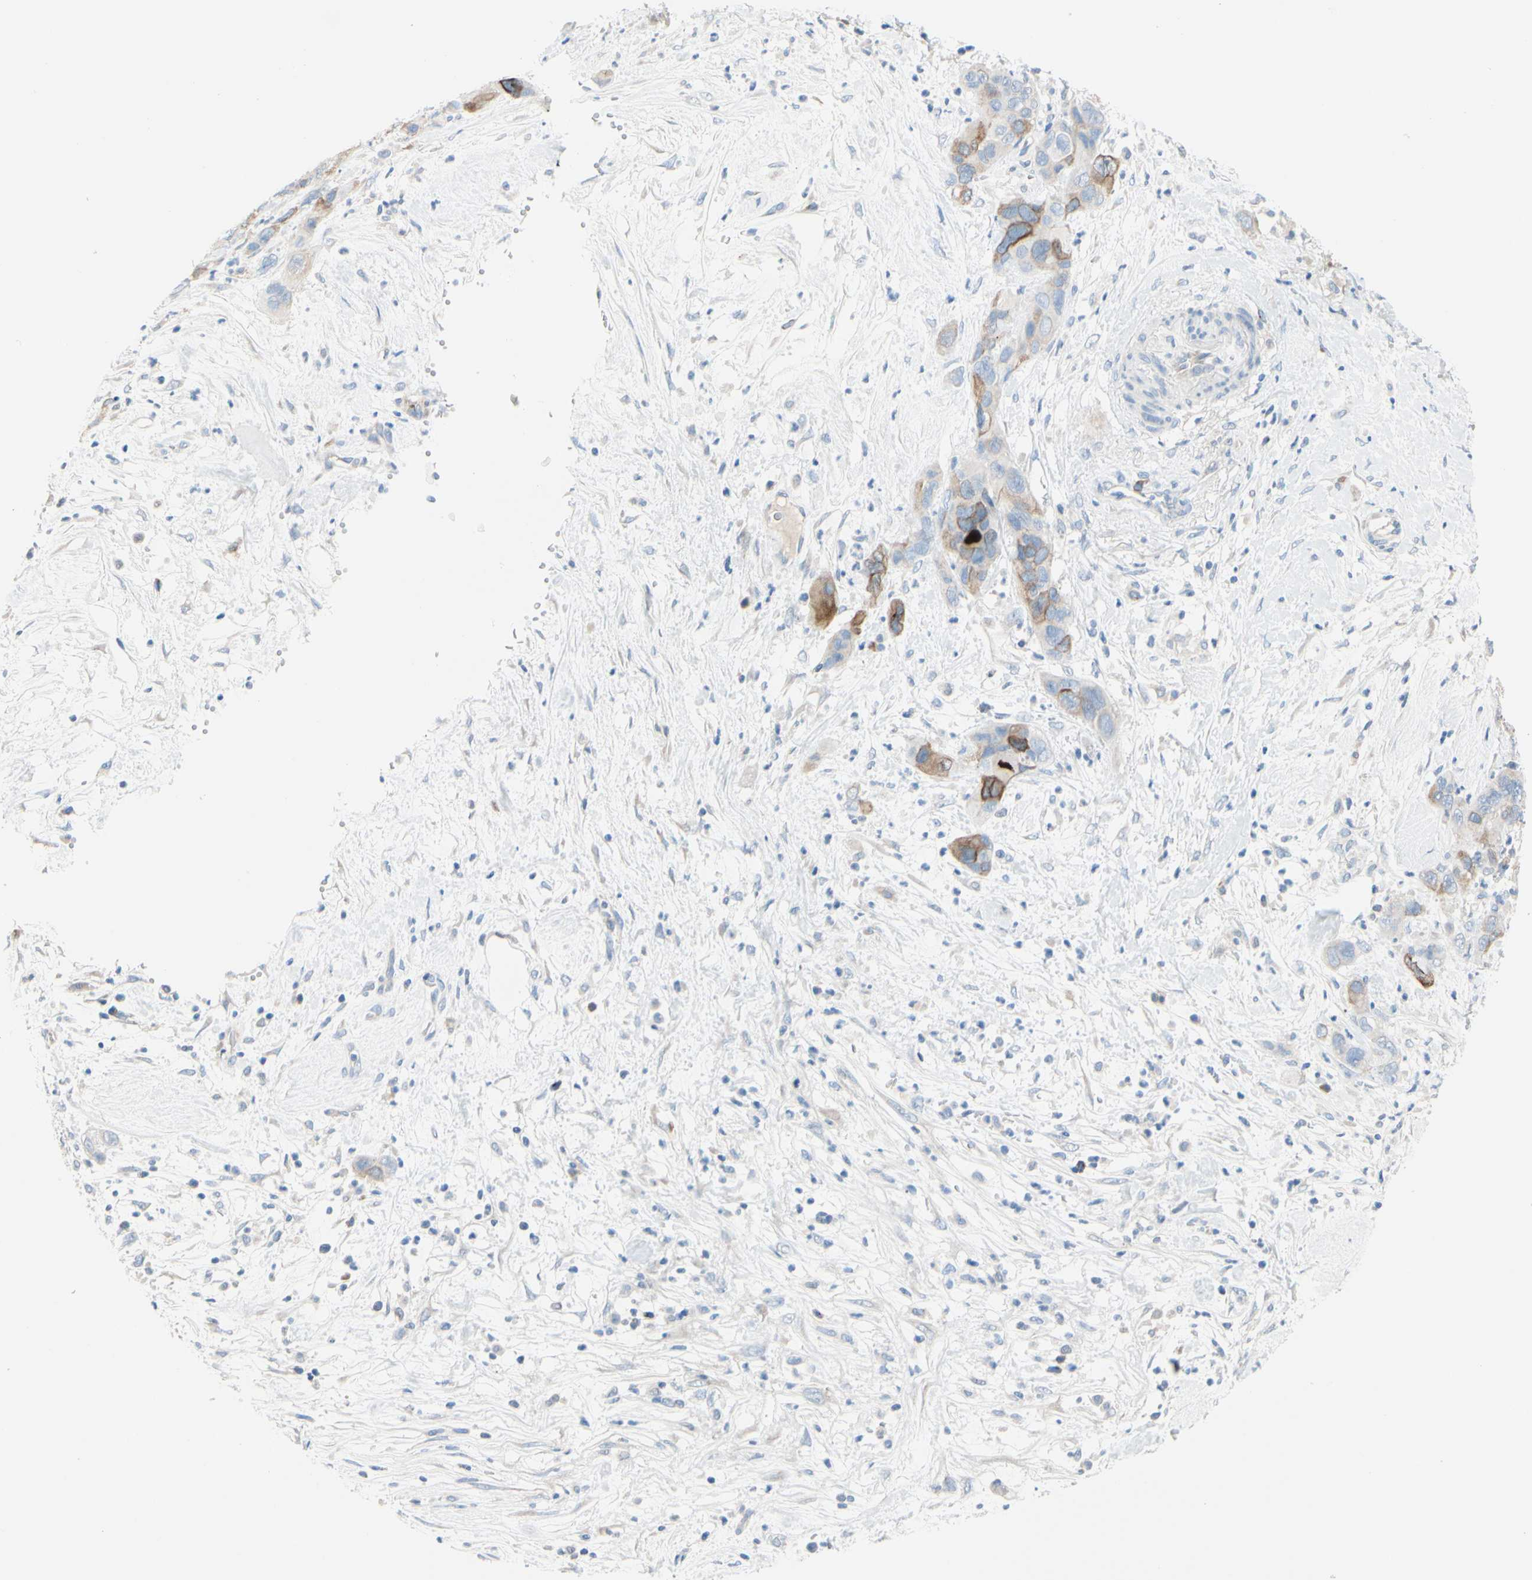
{"staining": {"intensity": "moderate", "quantity": "<25%", "location": "cytoplasmic/membranous"}, "tissue": "pancreatic cancer", "cell_type": "Tumor cells", "image_type": "cancer", "snomed": [{"axis": "morphology", "description": "Adenocarcinoma, NOS"}, {"axis": "topography", "description": "Pancreas"}], "caption": "Immunohistochemistry (DAB) staining of human pancreatic adenocarcinoma reveals moderate cytoplasmic/membranous protein positivity in approximately <25% of tumor cells.", "gene": "CKAP2", "patient": {"sex": "female", "age": 71}}